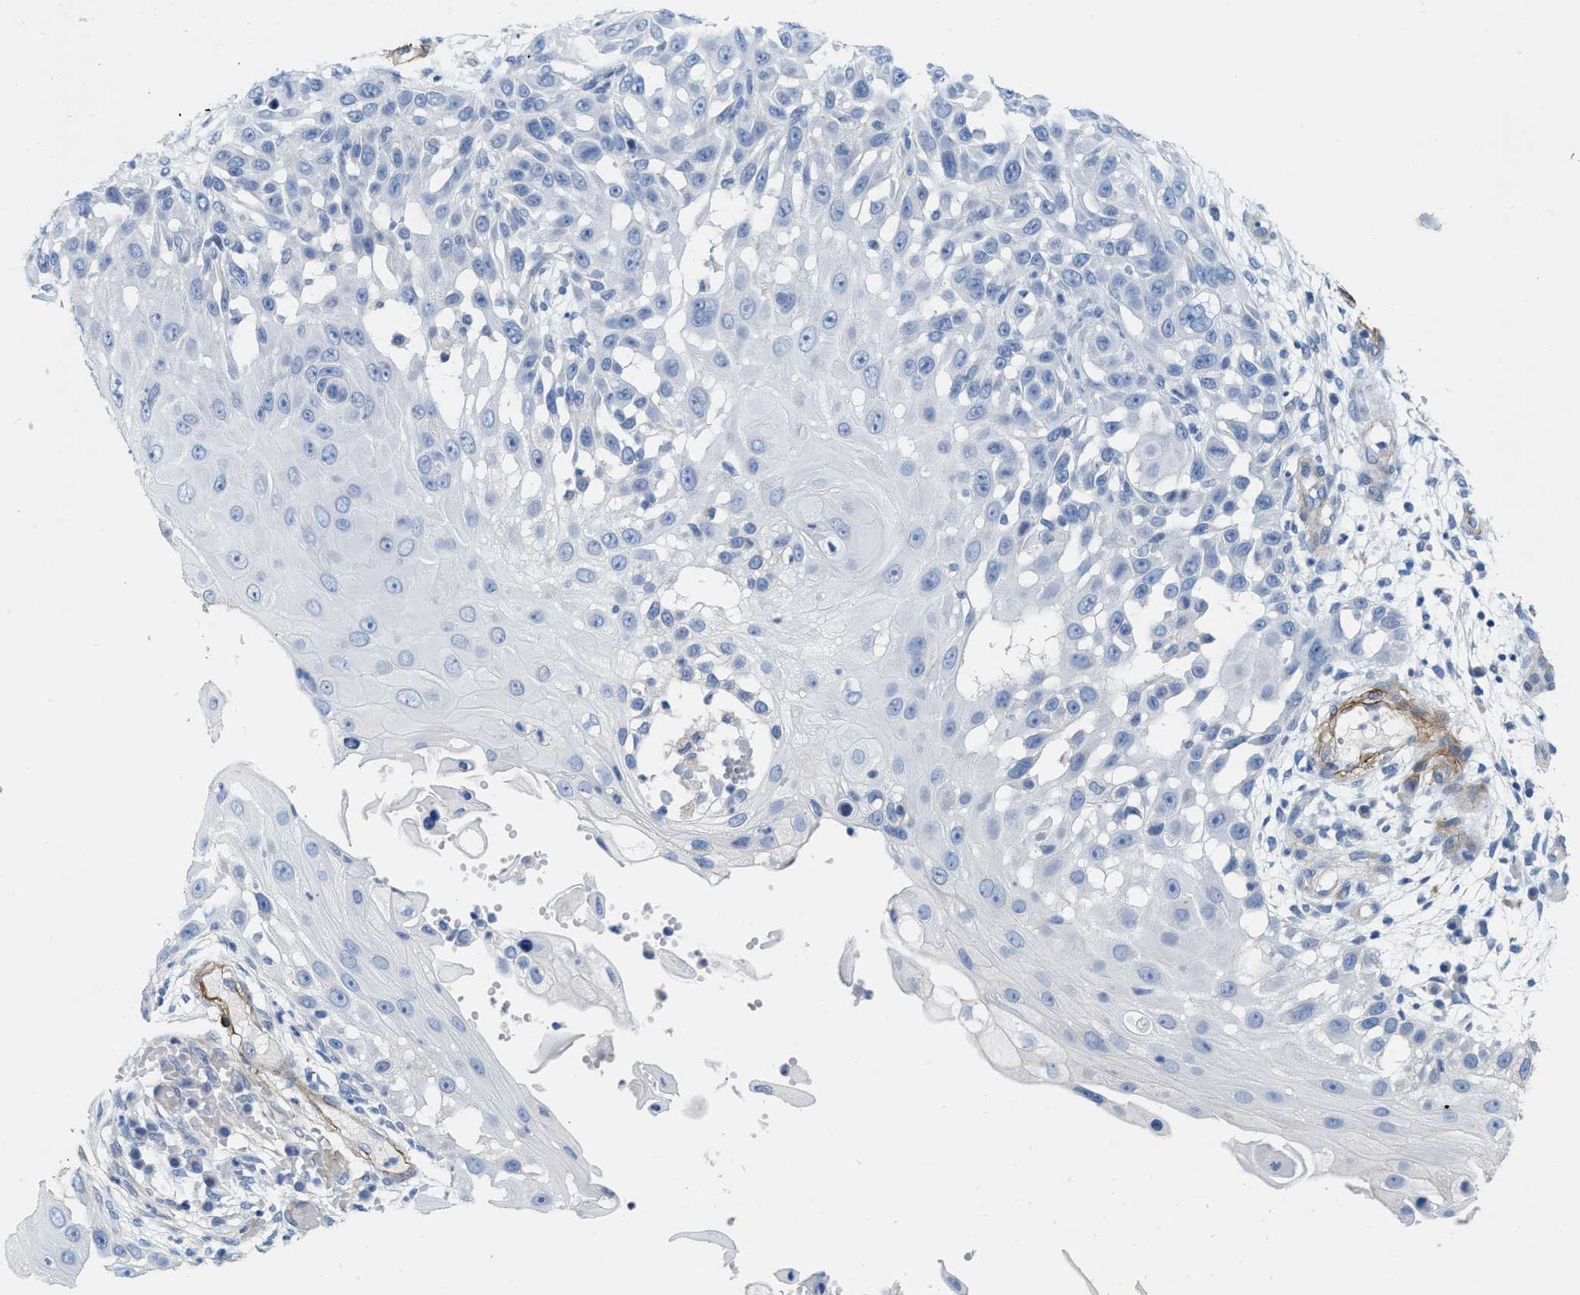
{"staining": {"intensity": "negative", "quantity": "none", "location": "none"}, "tissue": "skin cancer", "cell_type": "Tumor cells", "image_type": "cancer", "snomed": [{"axis": "morphology", "description": "Squamous cell carcinoma, NOS"}, {"axis": "topography", "description": "Skin"}], "caption": "Tumor cells show no significant positivity in skin cancer (squamous cell carcinoma).", "gene": "TAGLN", "patient": {"sex": "female", "age": 44}}